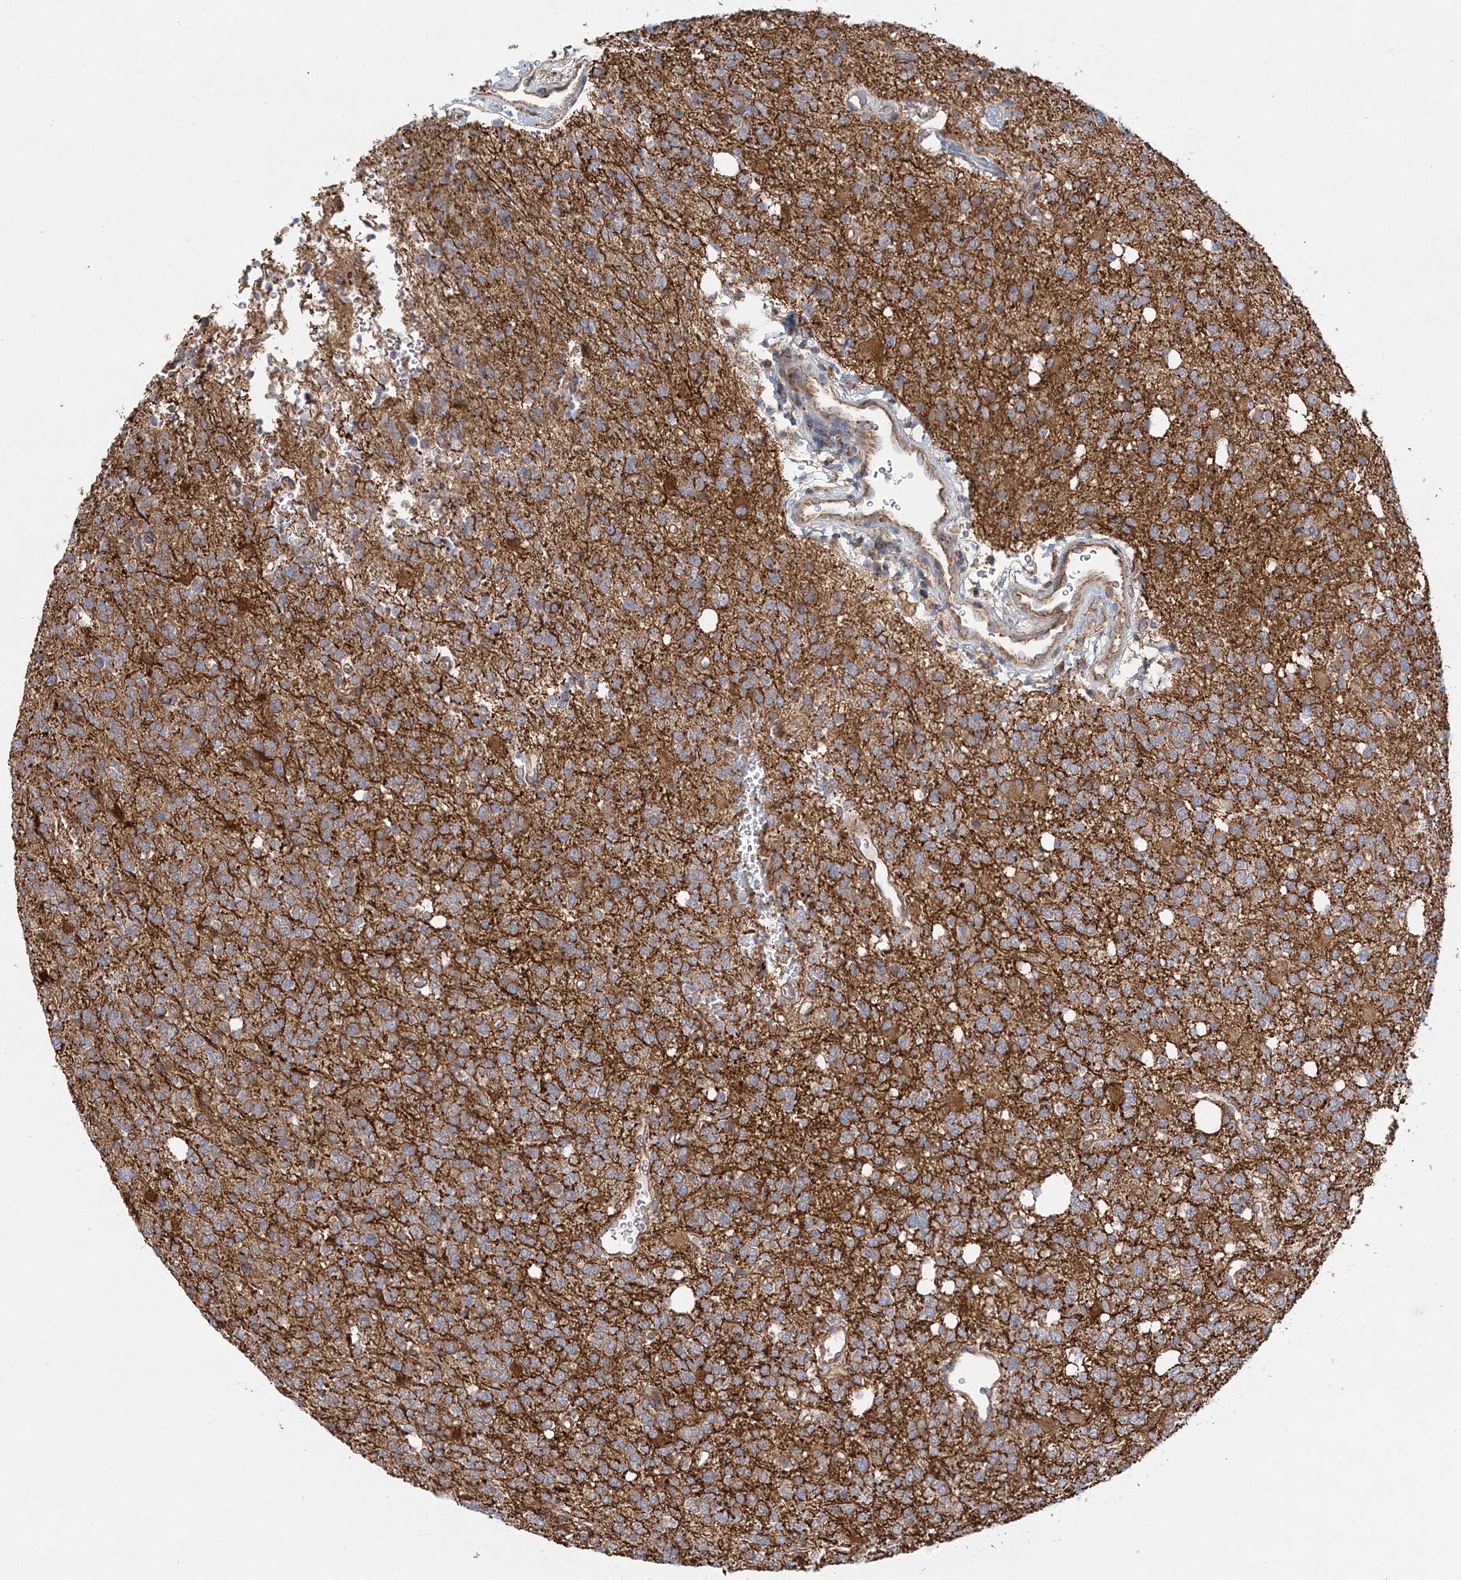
{"staining": {"intensity": "moderate", "quantity": ">75%", "location": "cytoplasmic/membranous"}, "tissue": "glioma", "cell_type": "Tumor cells", "image_type": "cancer", "snomed": [{"axis": "morphology", "description": "Glioma, malignant, High grade"}, {"axis": "topography", "description": "Brain"}], "caption": "IHC micrograph of neoplastic tissue: human malignant glioma (high-grade) stained using immunohistochemistry shows medium levels of moderate protein expression localized specifically in the cytoplasmic/membranous of tumor cells, appearing as a cytoplasmic/membranous brown color.", "gene": "ZFYVE16", "patient": {"sex": "female", "age": 62}}